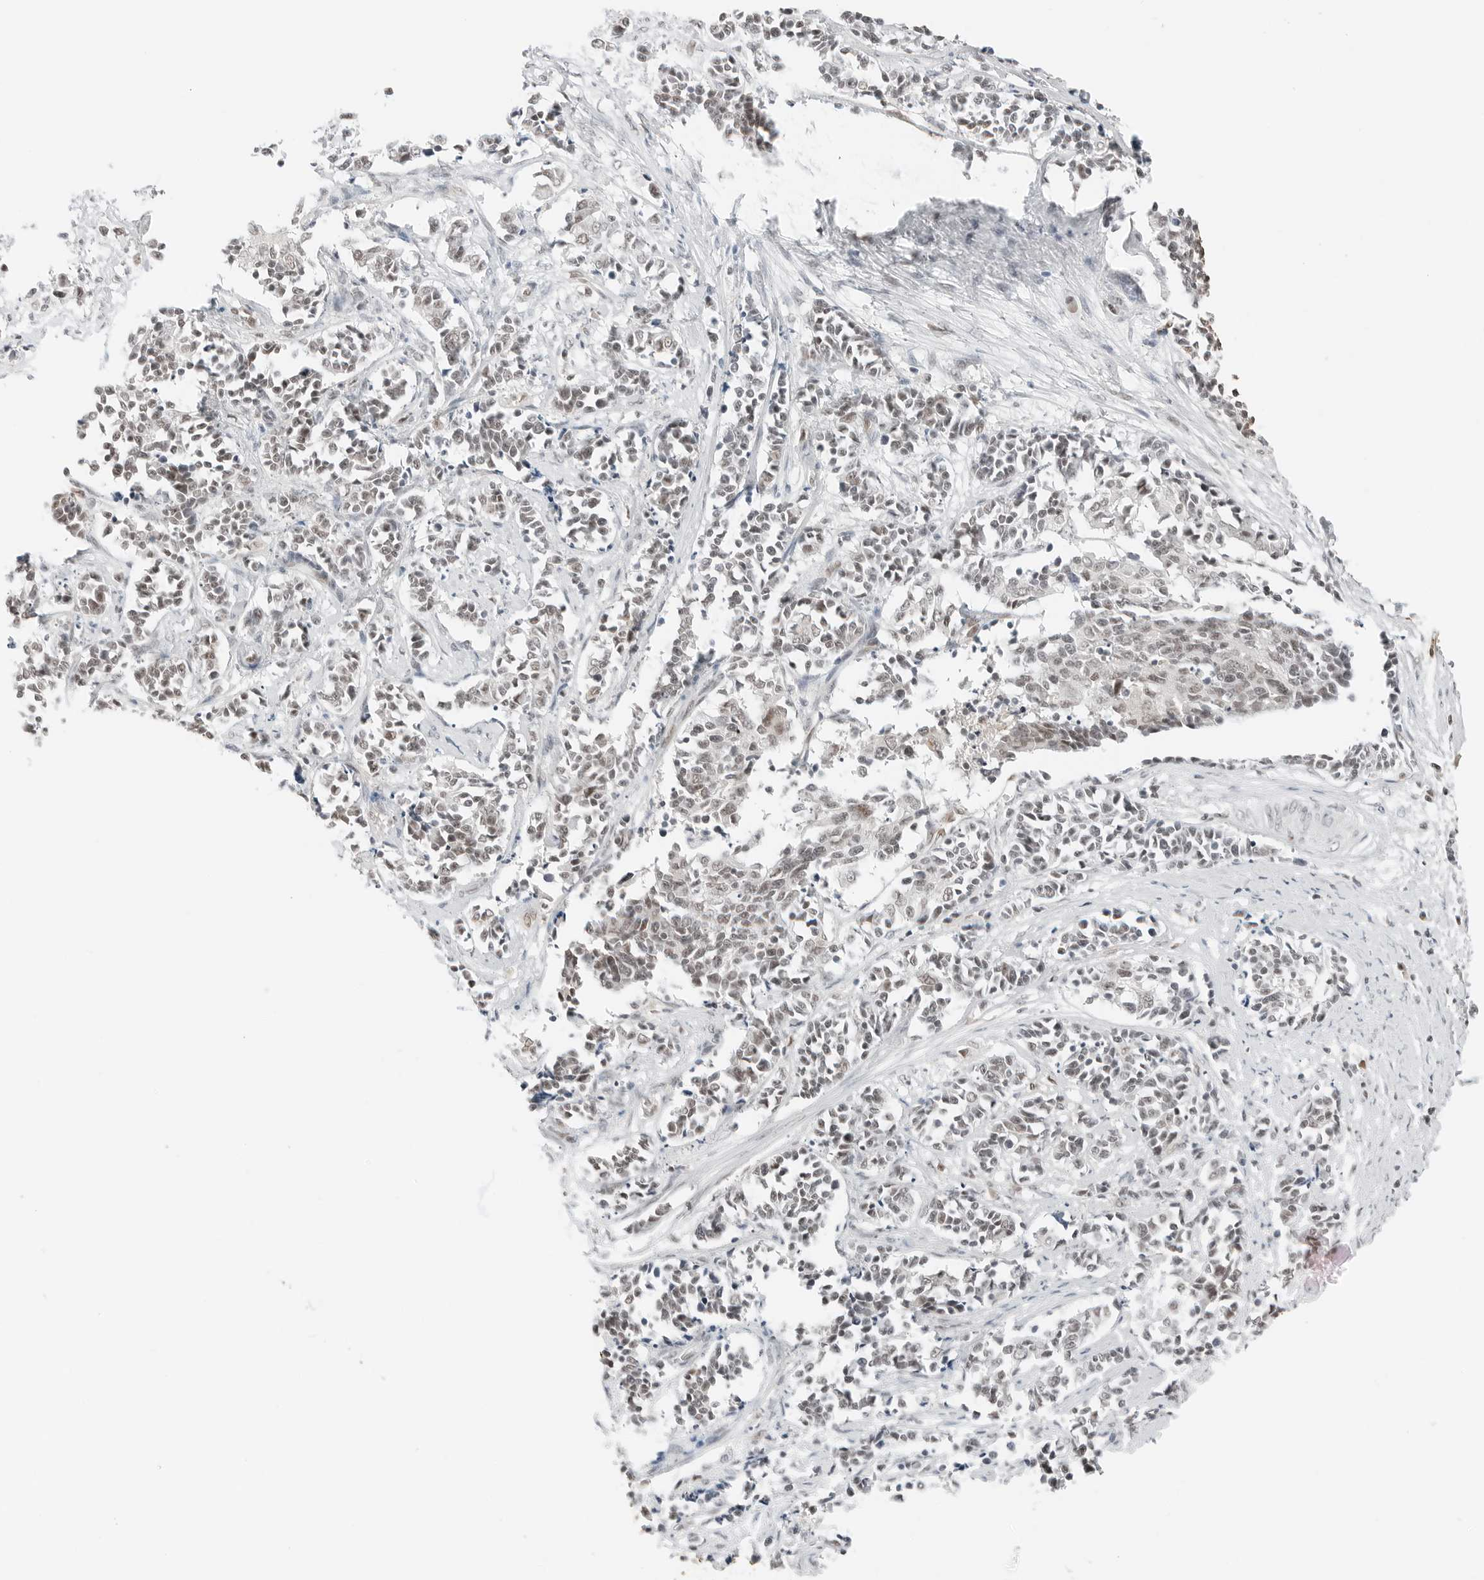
{"staining": {"intensity": "weak", "quantity": "25%-75%", "location": "nuclear"}, "tissue": "cervical cancer", "cell_type": "Tumor cells", "image_type": "cancer", "snomed": [{"axis": "morphology", "description": "Normal tissue, NOS"}, {"axis": "morphology", "description": "Squamous cell carcinoma, NOS"}, {"axis": "topography", "description": "Cervix"}], "caption": "About 25%-75% of tumor cells in cervical cancer show weak nuclear protein expression as visualized by brown immunohistochemical staining.", "gene": "CRTC2", "patient": {"sex": "female", "age": 35}}